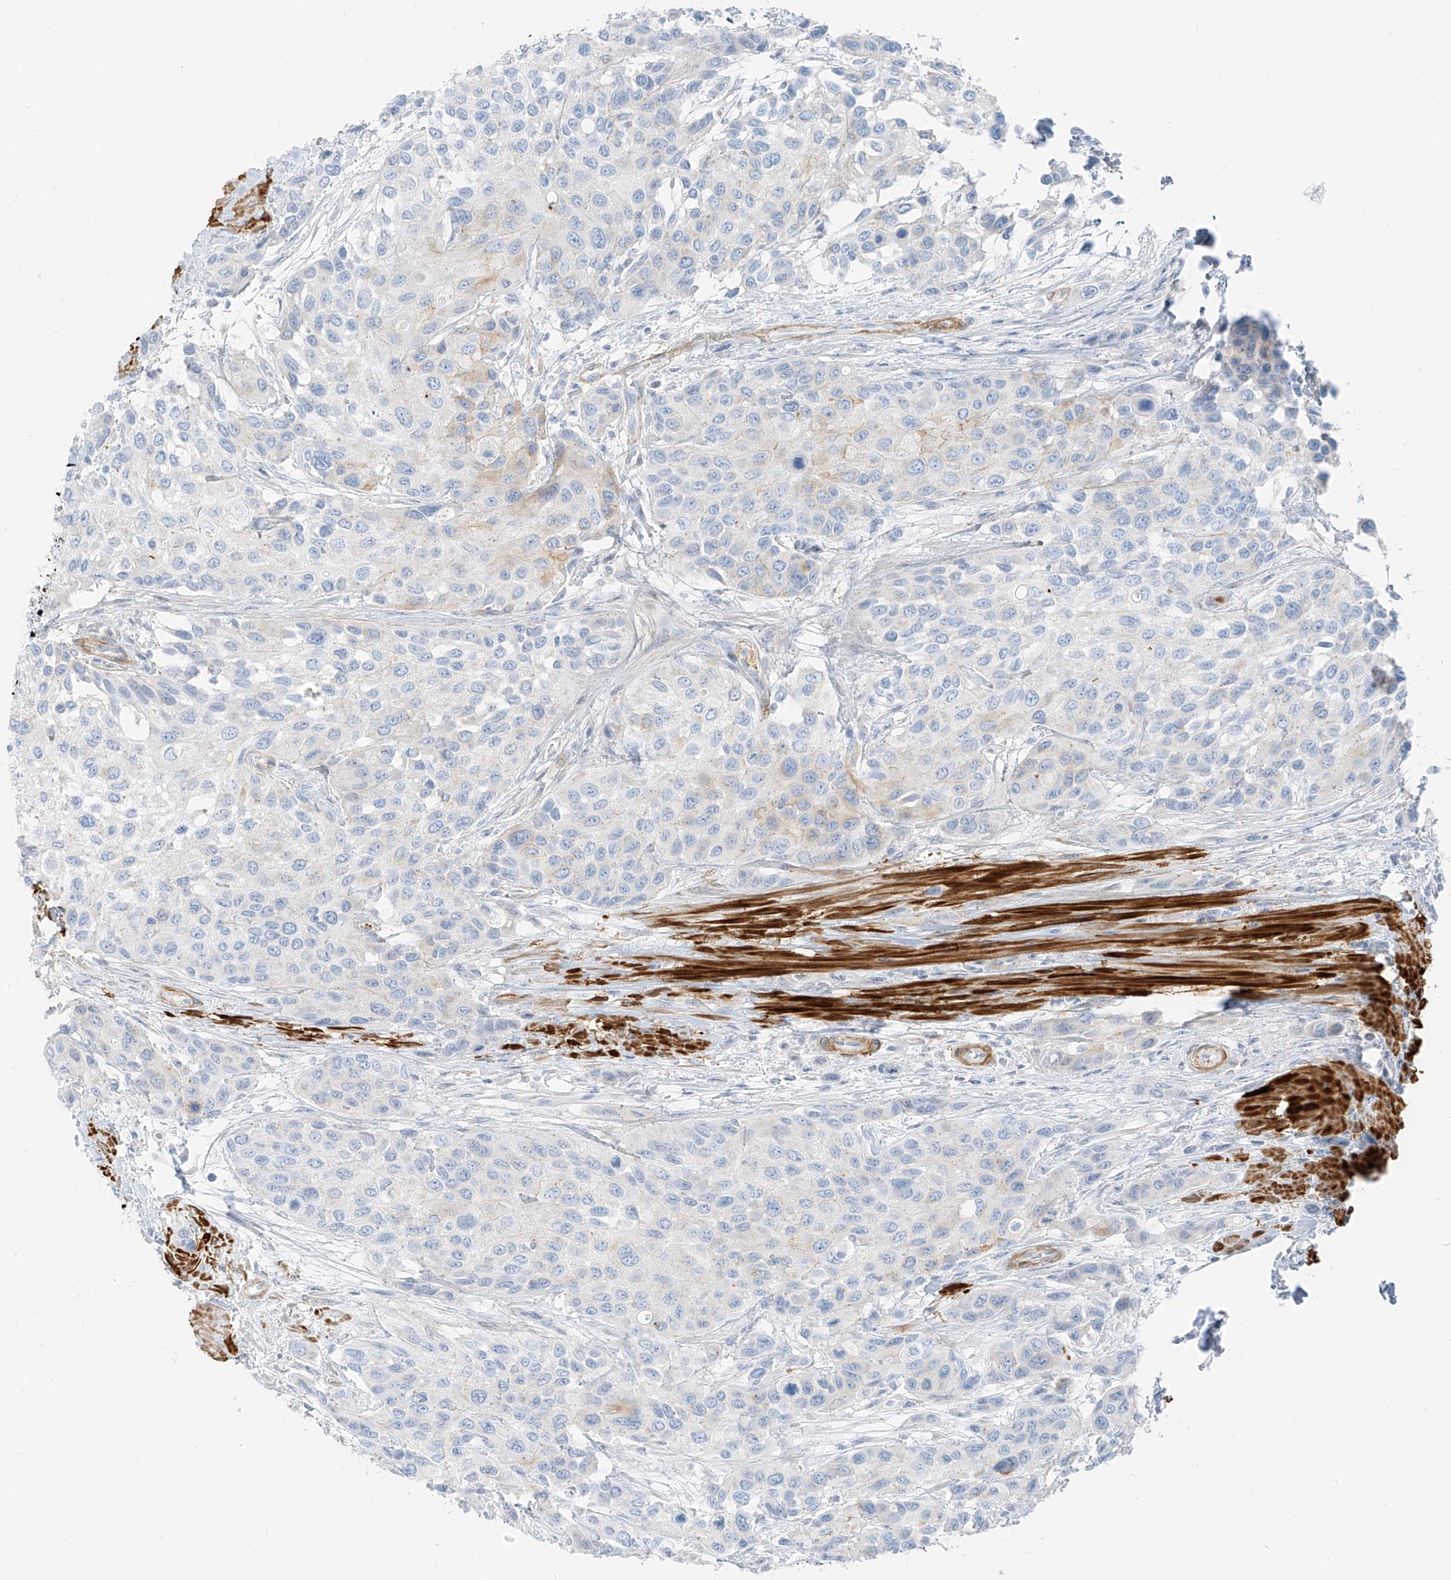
{"staining": {"intensity": "negative", "quantity": "none", "location": "none"}, "tissue": "urothelial cancer", "cell_type": "Tumor cells", "image_type": "cancer", "snomed": [{"axis": "morphology", "description": "Normal tissue, NOS"}, {"axis": "morphology", "description": "Urothelial carcinoma, High grade"}, {"axis": "topography", "description": "Vascular tissue"}, {"axis": "topography", "description": "Urinary bladder"}], "caption": "Tumor cells show no significant expression in urothelial carcinoma (high-grade). Brightfield microscopy of immunohistochemistry (IHC) stained with DAB (3,3'-diaminobenzidine) (brown) and hematoxylin (blue), captured at high magnification.", "gene": "SMCP", "patient": {"sex": "female", "age": 56}}